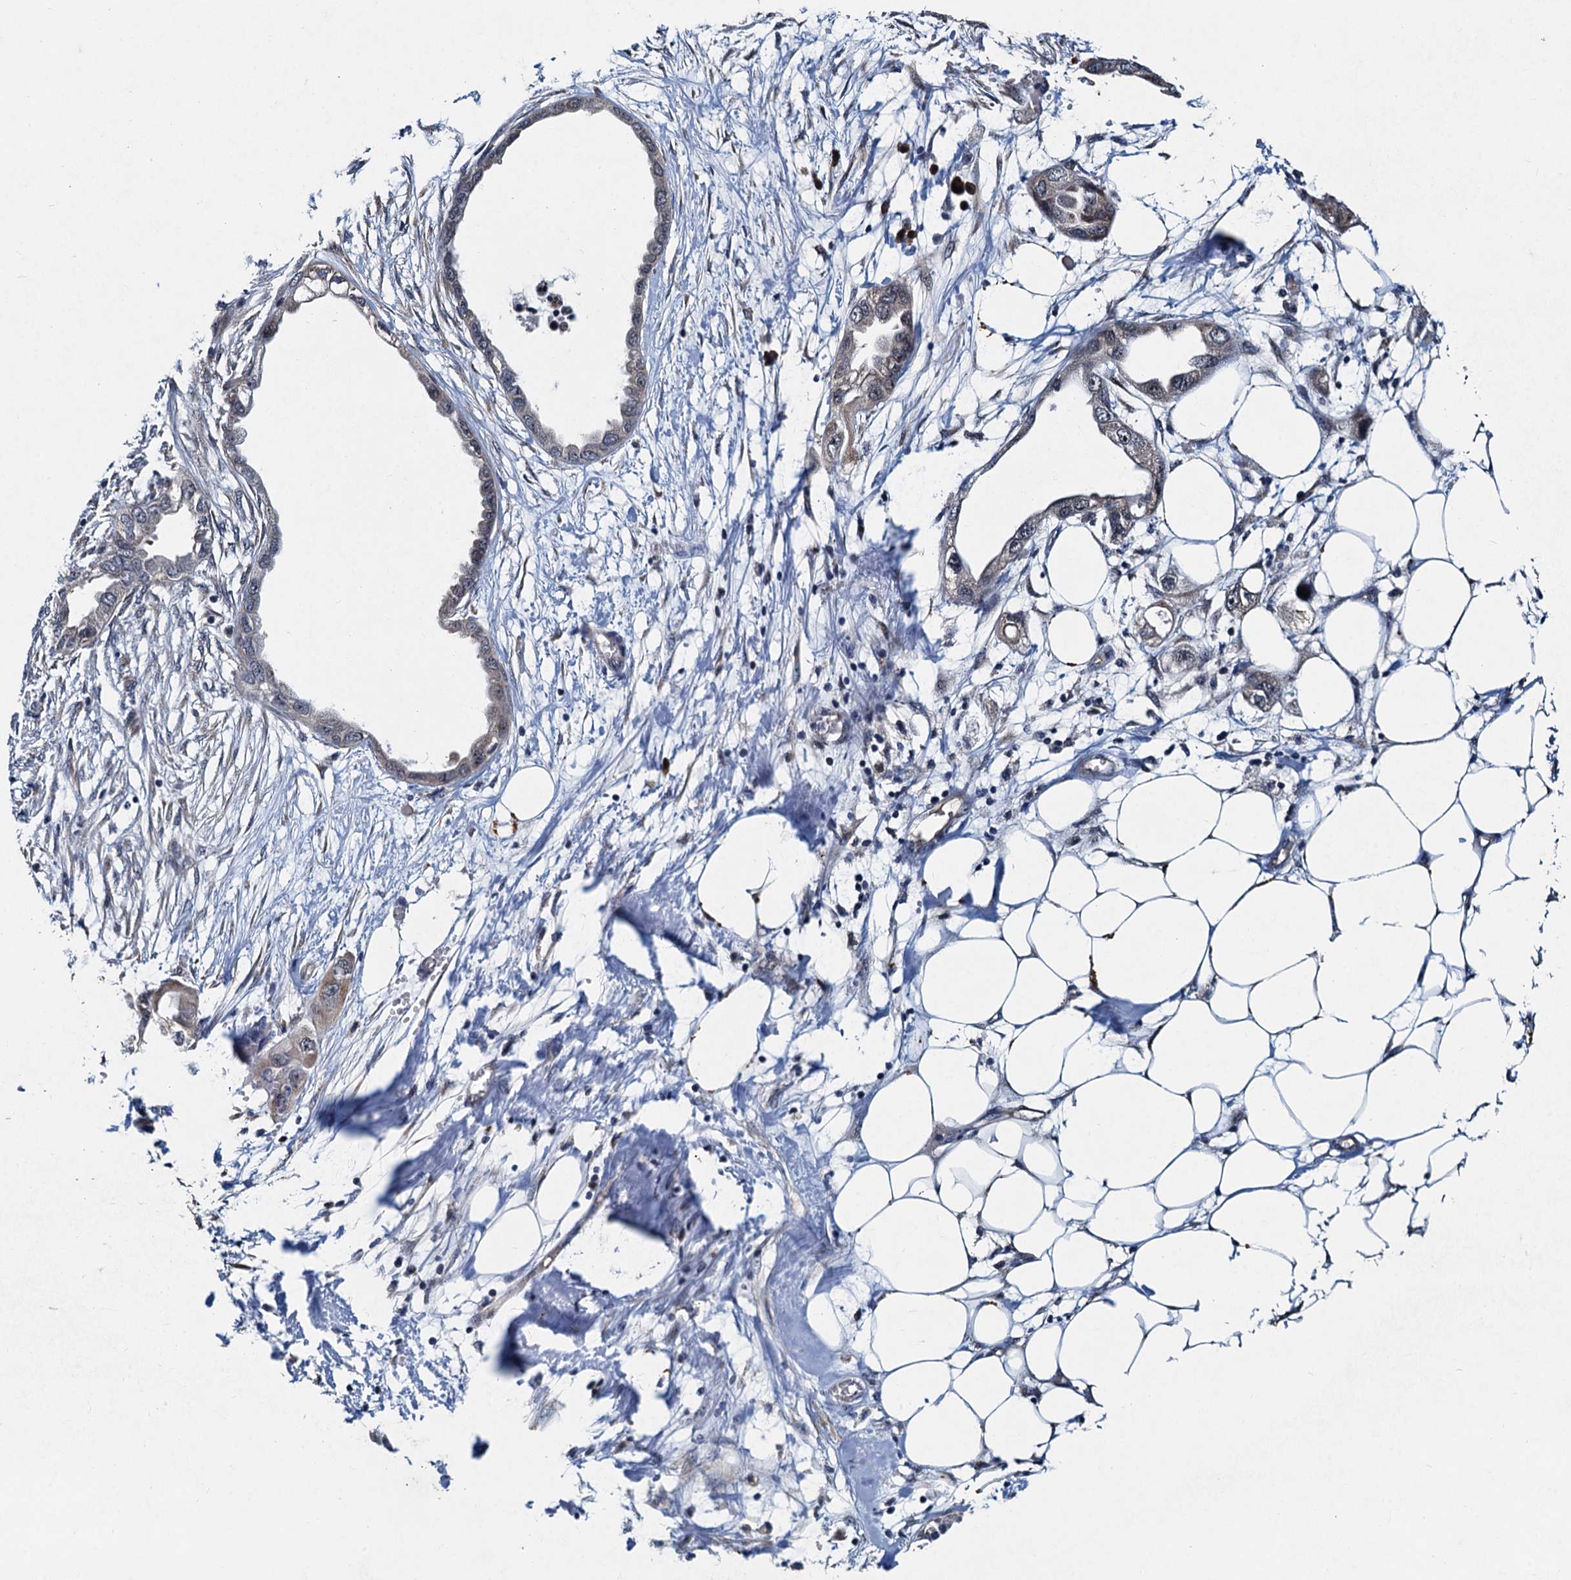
{"staining": {"intensity": "negative", "quantity": "none", "location": "none"}, "tissue": "endometrial cancer", "cell_type": "Tumor cells", "image_type": "cancer", "snomed": [{"axis": "morphology", "description": "Adenocarcinoma, NOS"}, {"axis": "morphology", "description": "Adenocarcinoma, metastatic, NOS"}, {"axis": "topography", "description": "Adipose tissue"}, {"axis": "topography", "description": "Endometrium"}], "caption": "High magnification brightfield microscopy of endometrial metastatic adenocarcinoma stained with DAB (3,3'-diaminobenzidine) (brown) and counterstained with hematoxylin (blue): tumor cells show no significant expression.", "gene": "DNAJC21", "patient": {"sex": "female", "age": 67}}